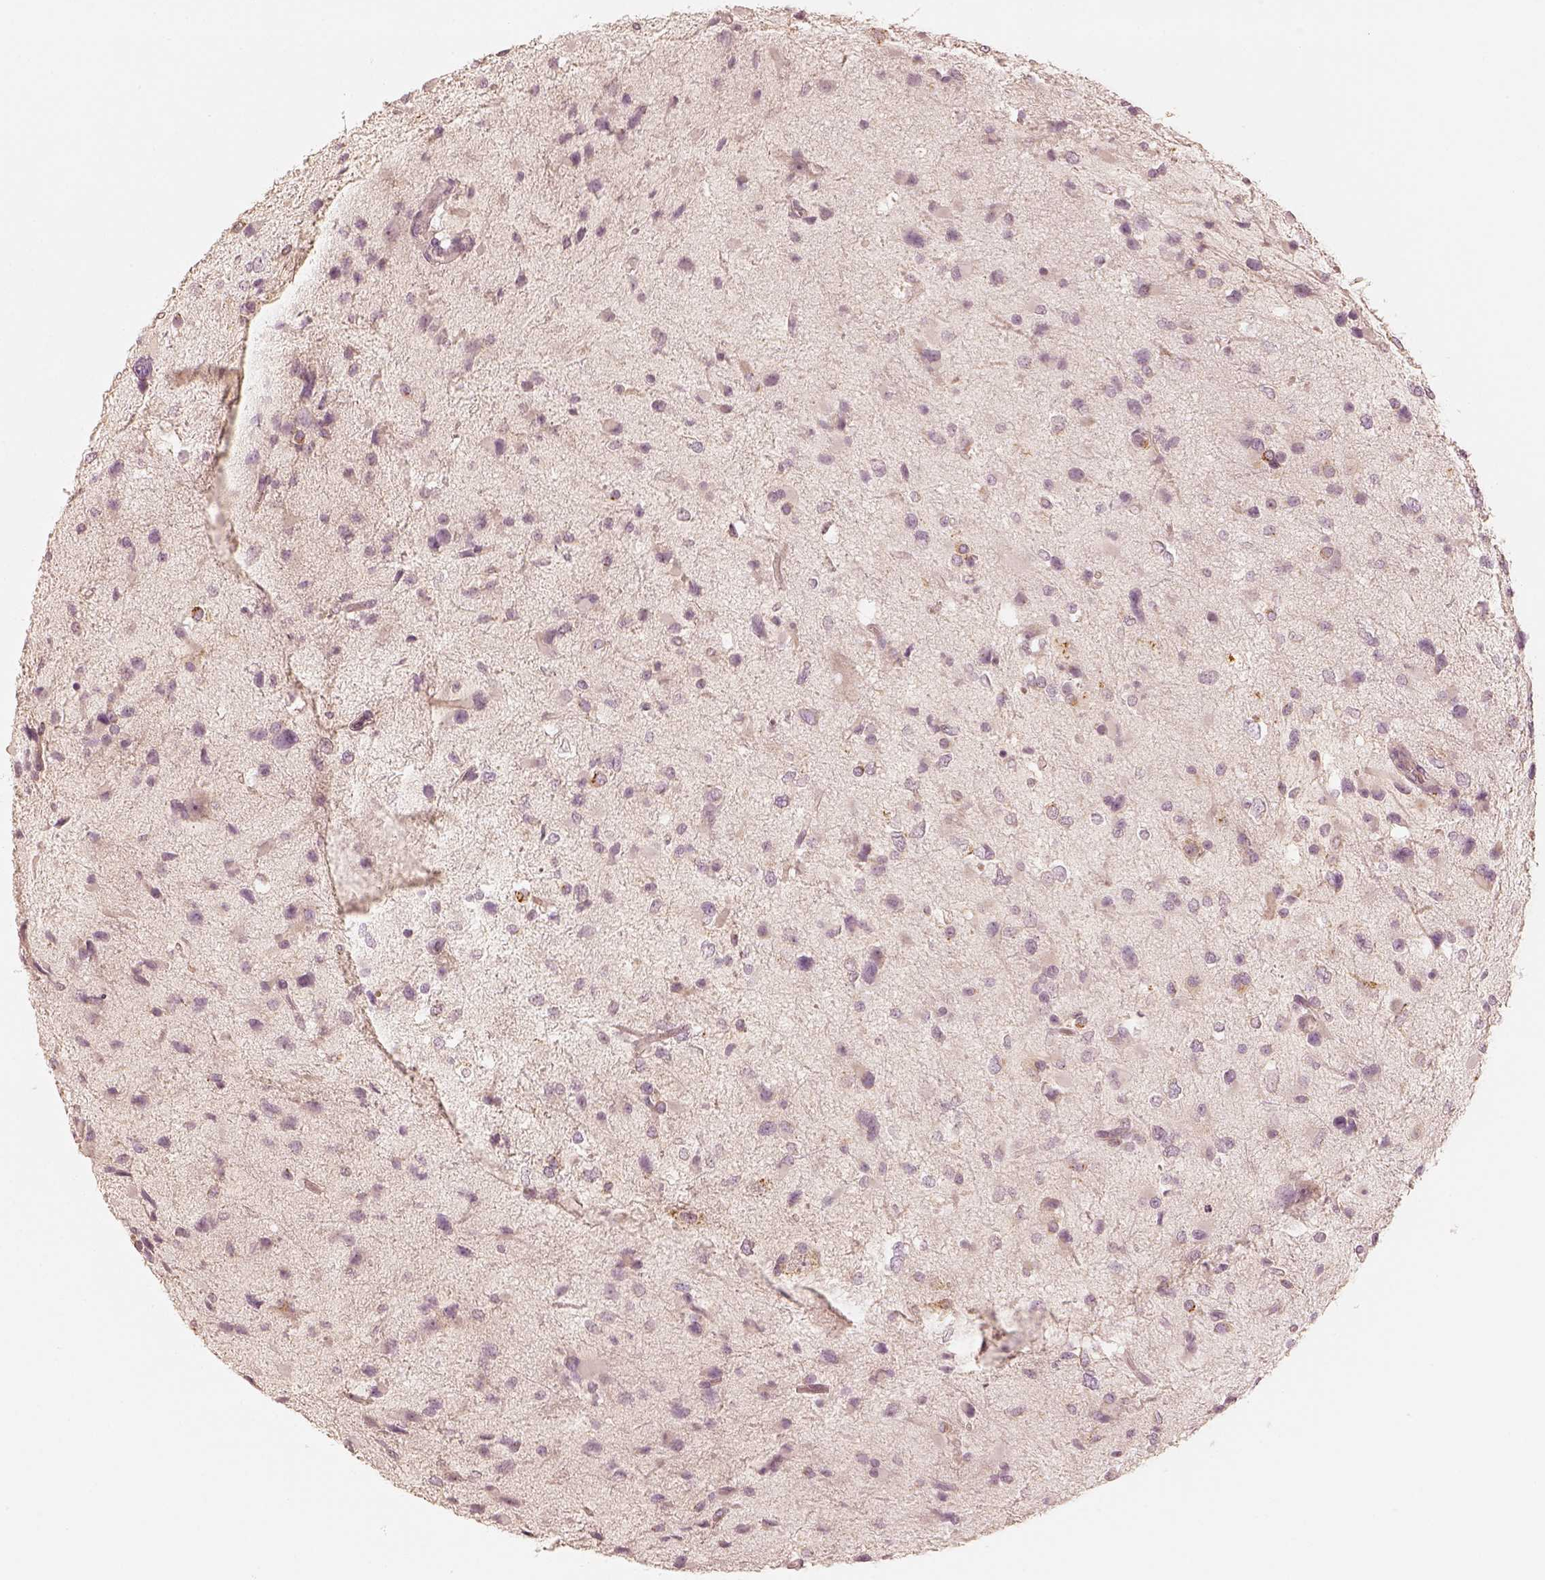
{"staining": {"intensity": "negative", "quantity": "none", "location": "none"}, "tissue": "glioma", "cell_type": "Tumor cells", "image_type": "cancer", "snomed": [{"axis": "morphology", "description": "Glioma, malignant, Low grade"}, {"axis": "topography", "description": "Brain"}], "caption": "High magnification brightfield microscopy of malignant low-grade glioma stained with DAB (brown) and counterstained with hematoxylin (blue): tumor cells show no significant staining.", "gene": "GORASP2", "patient": {"sex": "female", "age": 32}}